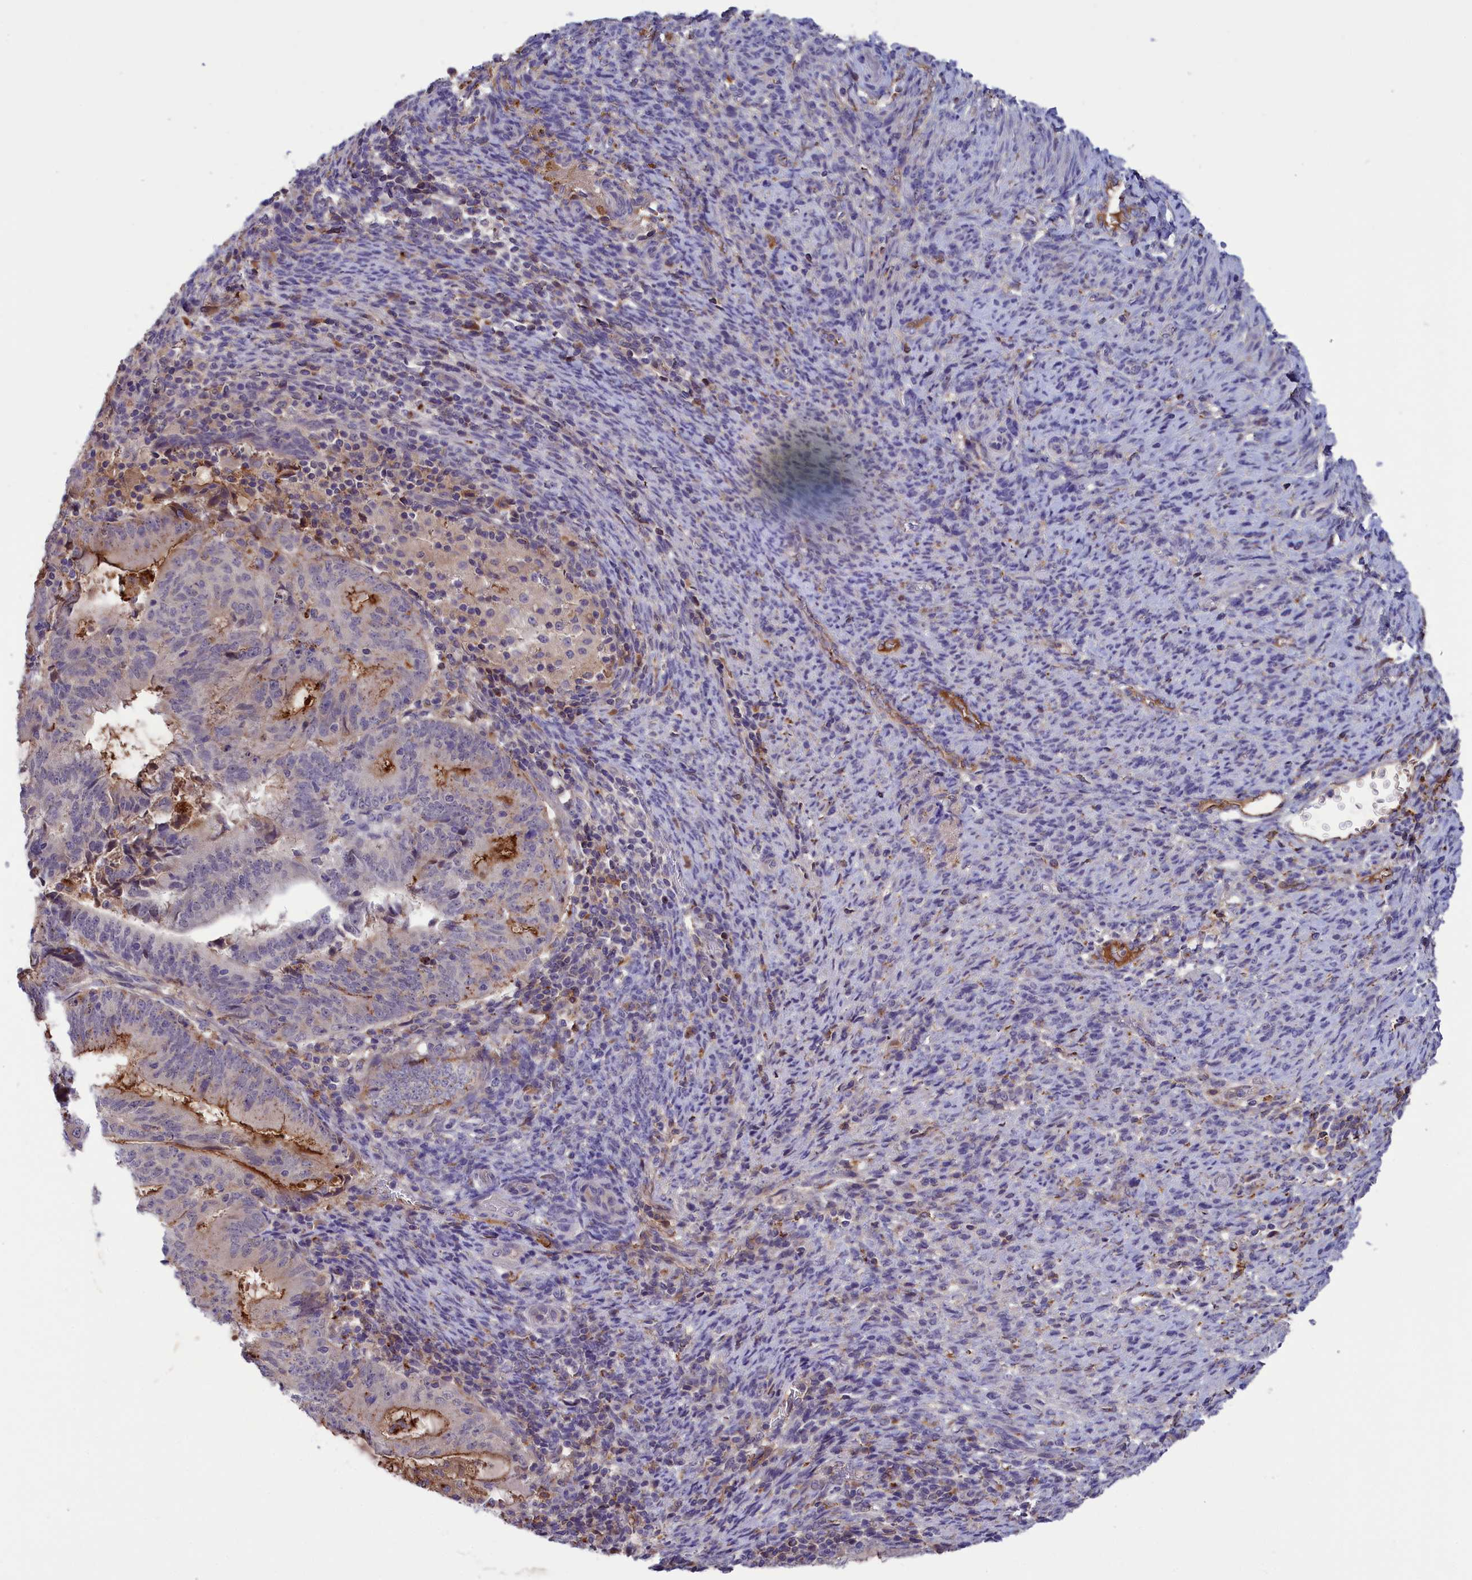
{"staining": {"intensity": "weak", "quantity": "<25%", "location": "cytoplasmic/membranous"}, "tissue": "endometrial cancer", "cell_type": "Tumor cells", "image_type": "cancer", "snomed": [{"axis": "morphology", "description": "Adenocarcinoma, NOS"}, {"axis": "topography", "description": "Endometrium"}], "caption": "Immunohistochemical staining of endometrial cancer (adenocarcinoma) demonstrates no significant staining in tumor cells.", "gene": "STYX", "patient": {"sex": "female", "age": 70}}